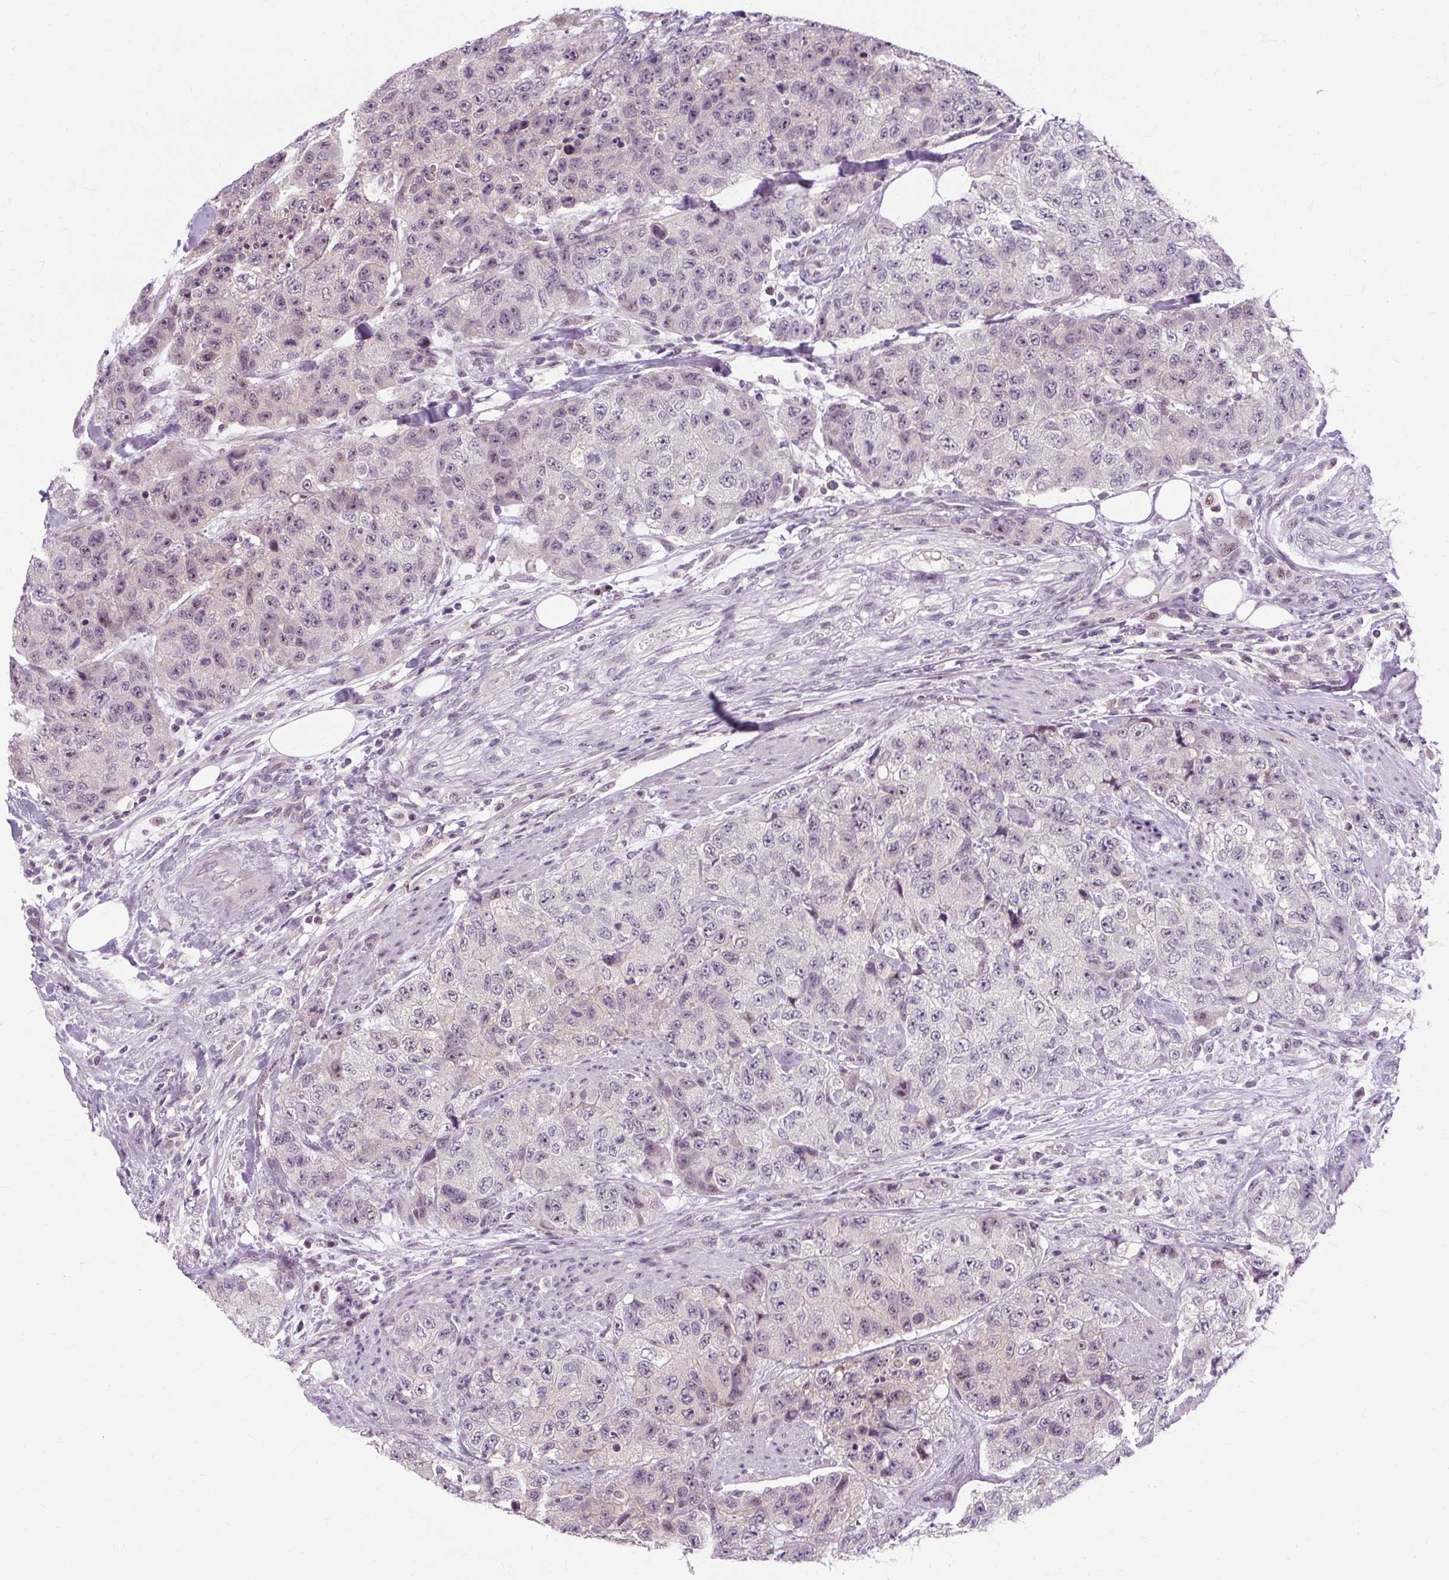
{"staining": {"intensity": "weak", "quantity": "<25%", "location": "nuclear"}, "tissue": "urothelial cancer", "cell_type": "Tumor cells", "image_type": "cancer", "snomed": [{"axis": "morphology", "description": "Urothelial carcinoma, High grade"}, {"axis": "topography", "description": "Urinary bladder"}], "caption": "Immunohistochemical staining of human urothelial cancer displays no significant staining in tumor cells.", "gene": "RYBP", "patient": {"sex": "female", "age": 78}}